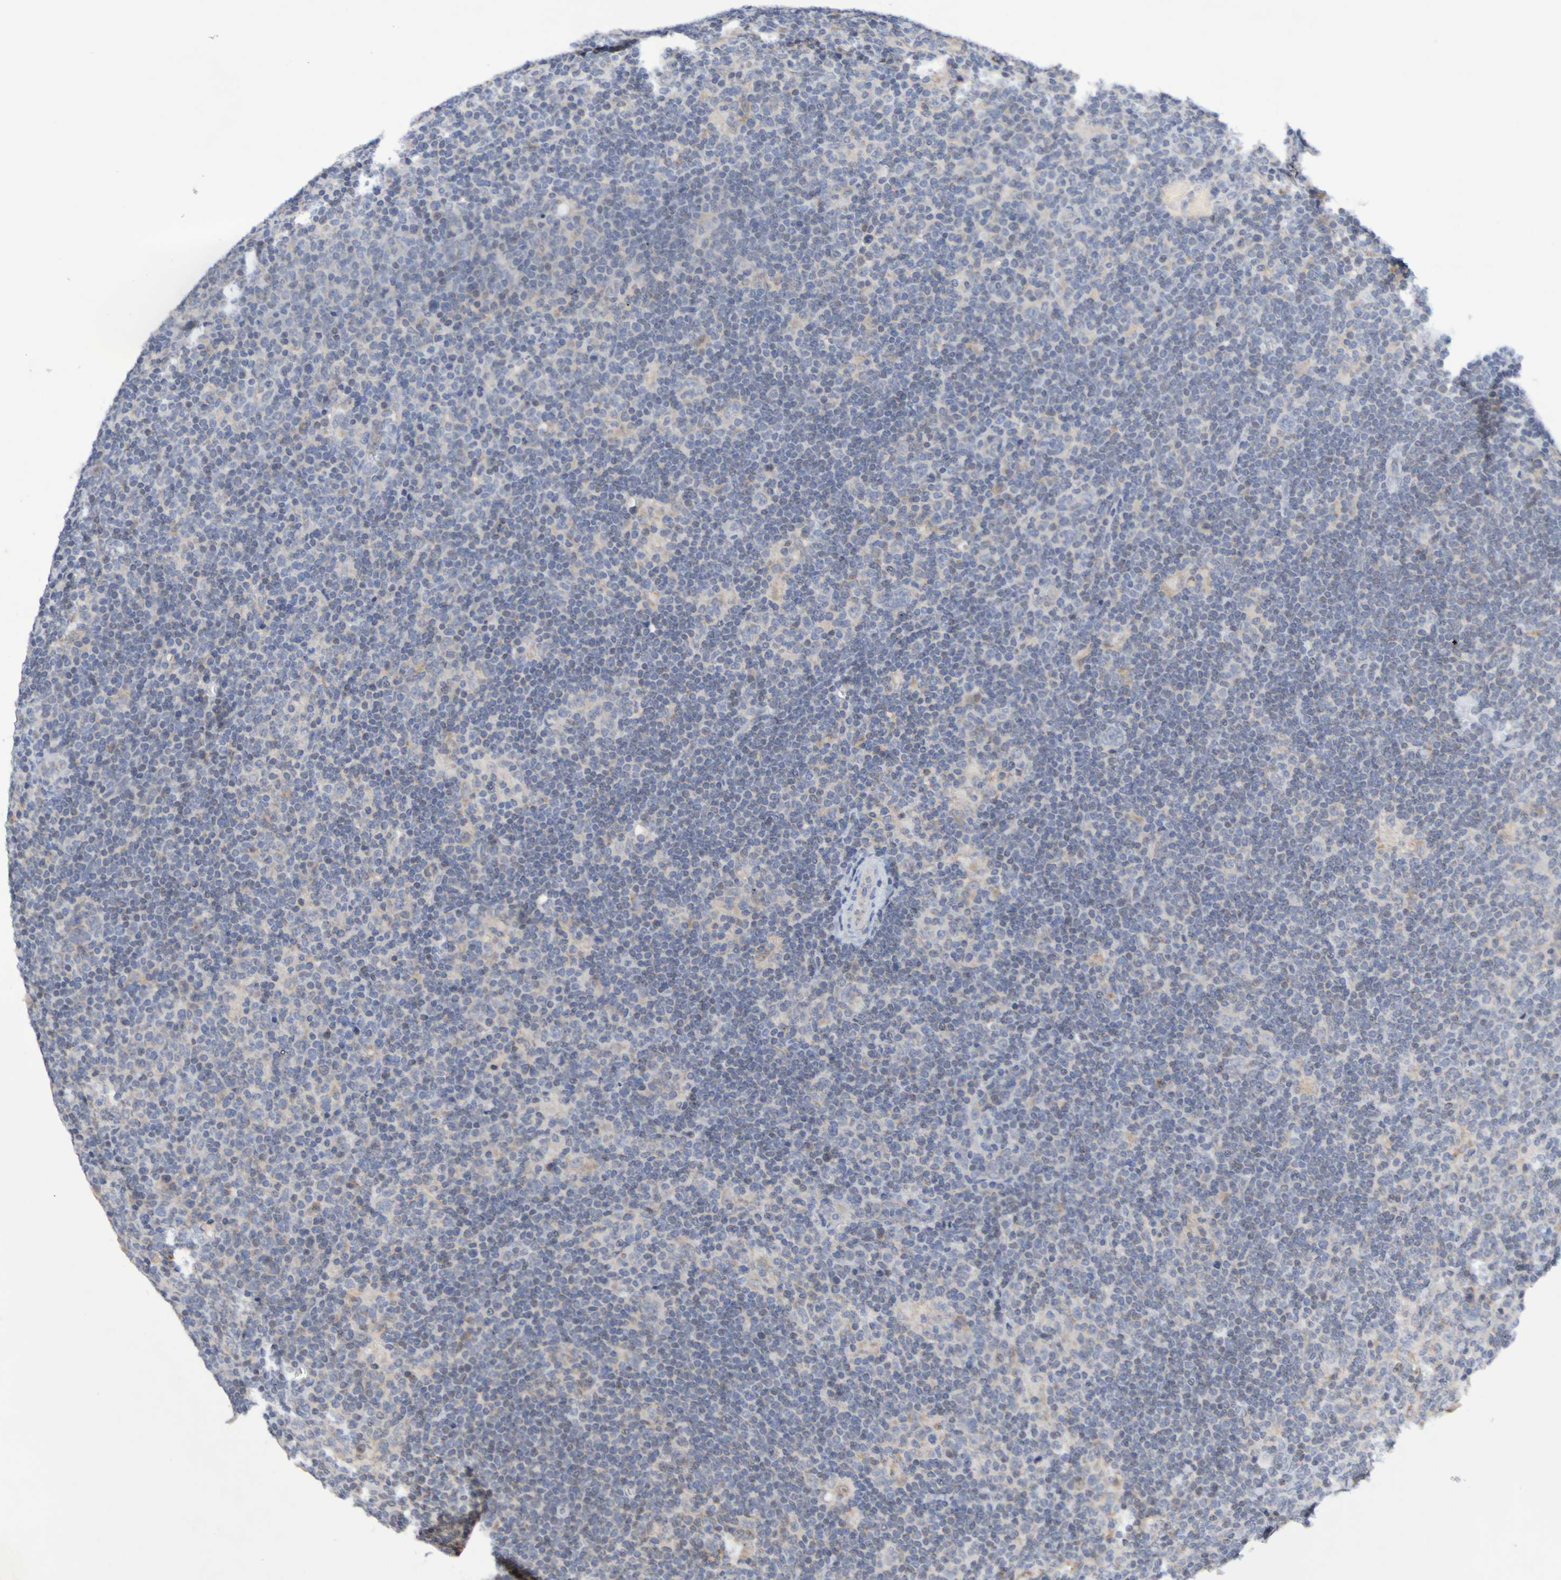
{"staining": {"intensity": "negative", "quantity": "none", "location": "none"}, "tissue": "lymphoma", "cell_type": "Tumor cells", "image_type": "cancer", "snomed": [{"axis": "morphology", "description": "Hodgkin's disease, NOS"}, {"axis": "topography", "description": "Lymph node"}], "caption": "A high-resolution photomicrograph shows IHC staining of Hodgkin's disease, which reveals no significant expression in tumor cells.", "gene": "PTP4A2", "patient": {"sex": "female", "age": 57}}